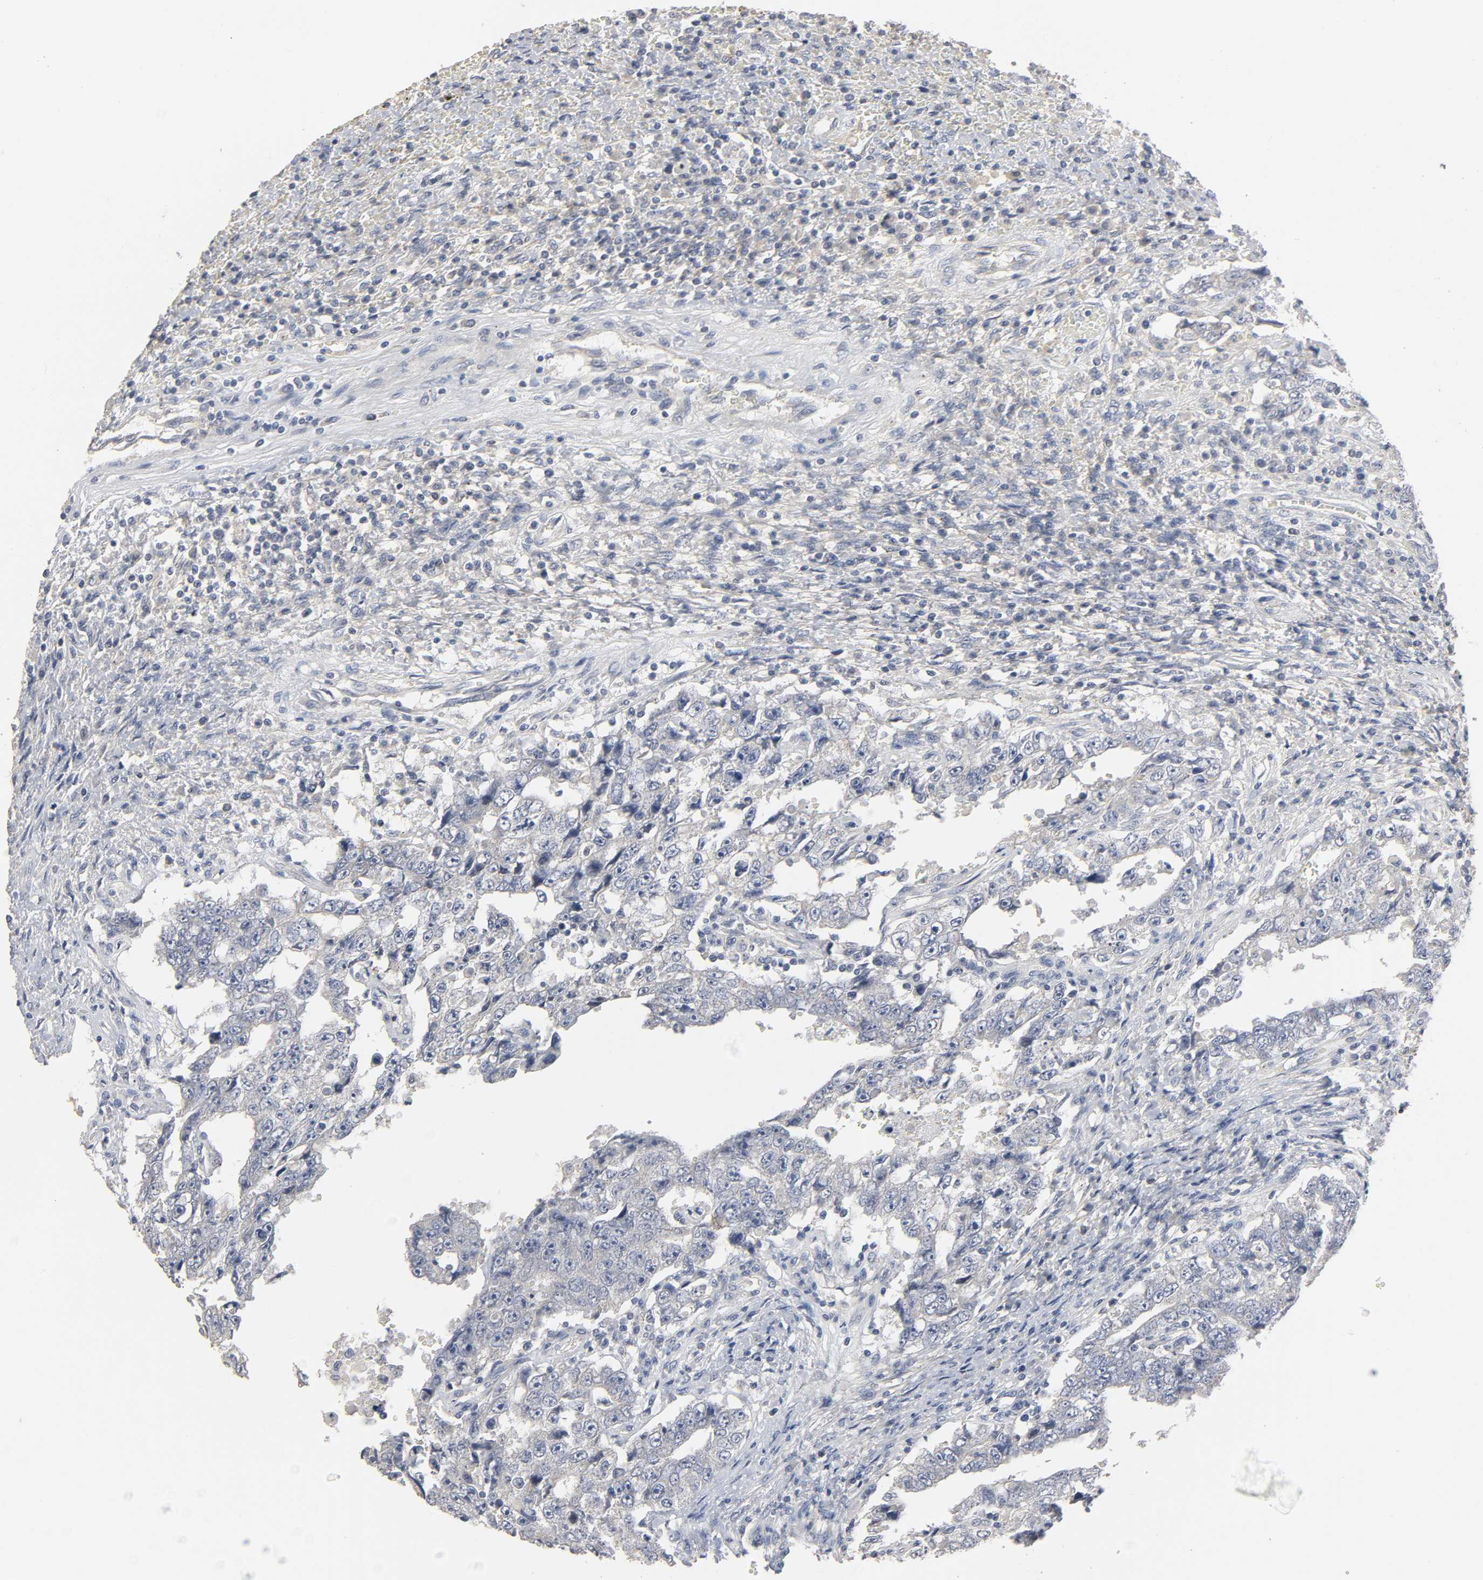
{"staining": {"intensity": "negative", "quantity": "none", "location": "none"}, "tissue": "testis cancer", "cell_type": "Tumor cells", "image_type": "cancer", "snomed": [{"axis": "morphology", "description": "Carcinoma, Embryonal, NOS"}, {"axis": "topography", "description": "Testis"}], "caption": "Photomicrograph shows no protein positivity in tumor cells of embryonal carcinoma (testis) tissue.", "gene": "SLC10A2", "patient": {"sex": "male", "age": 26}}